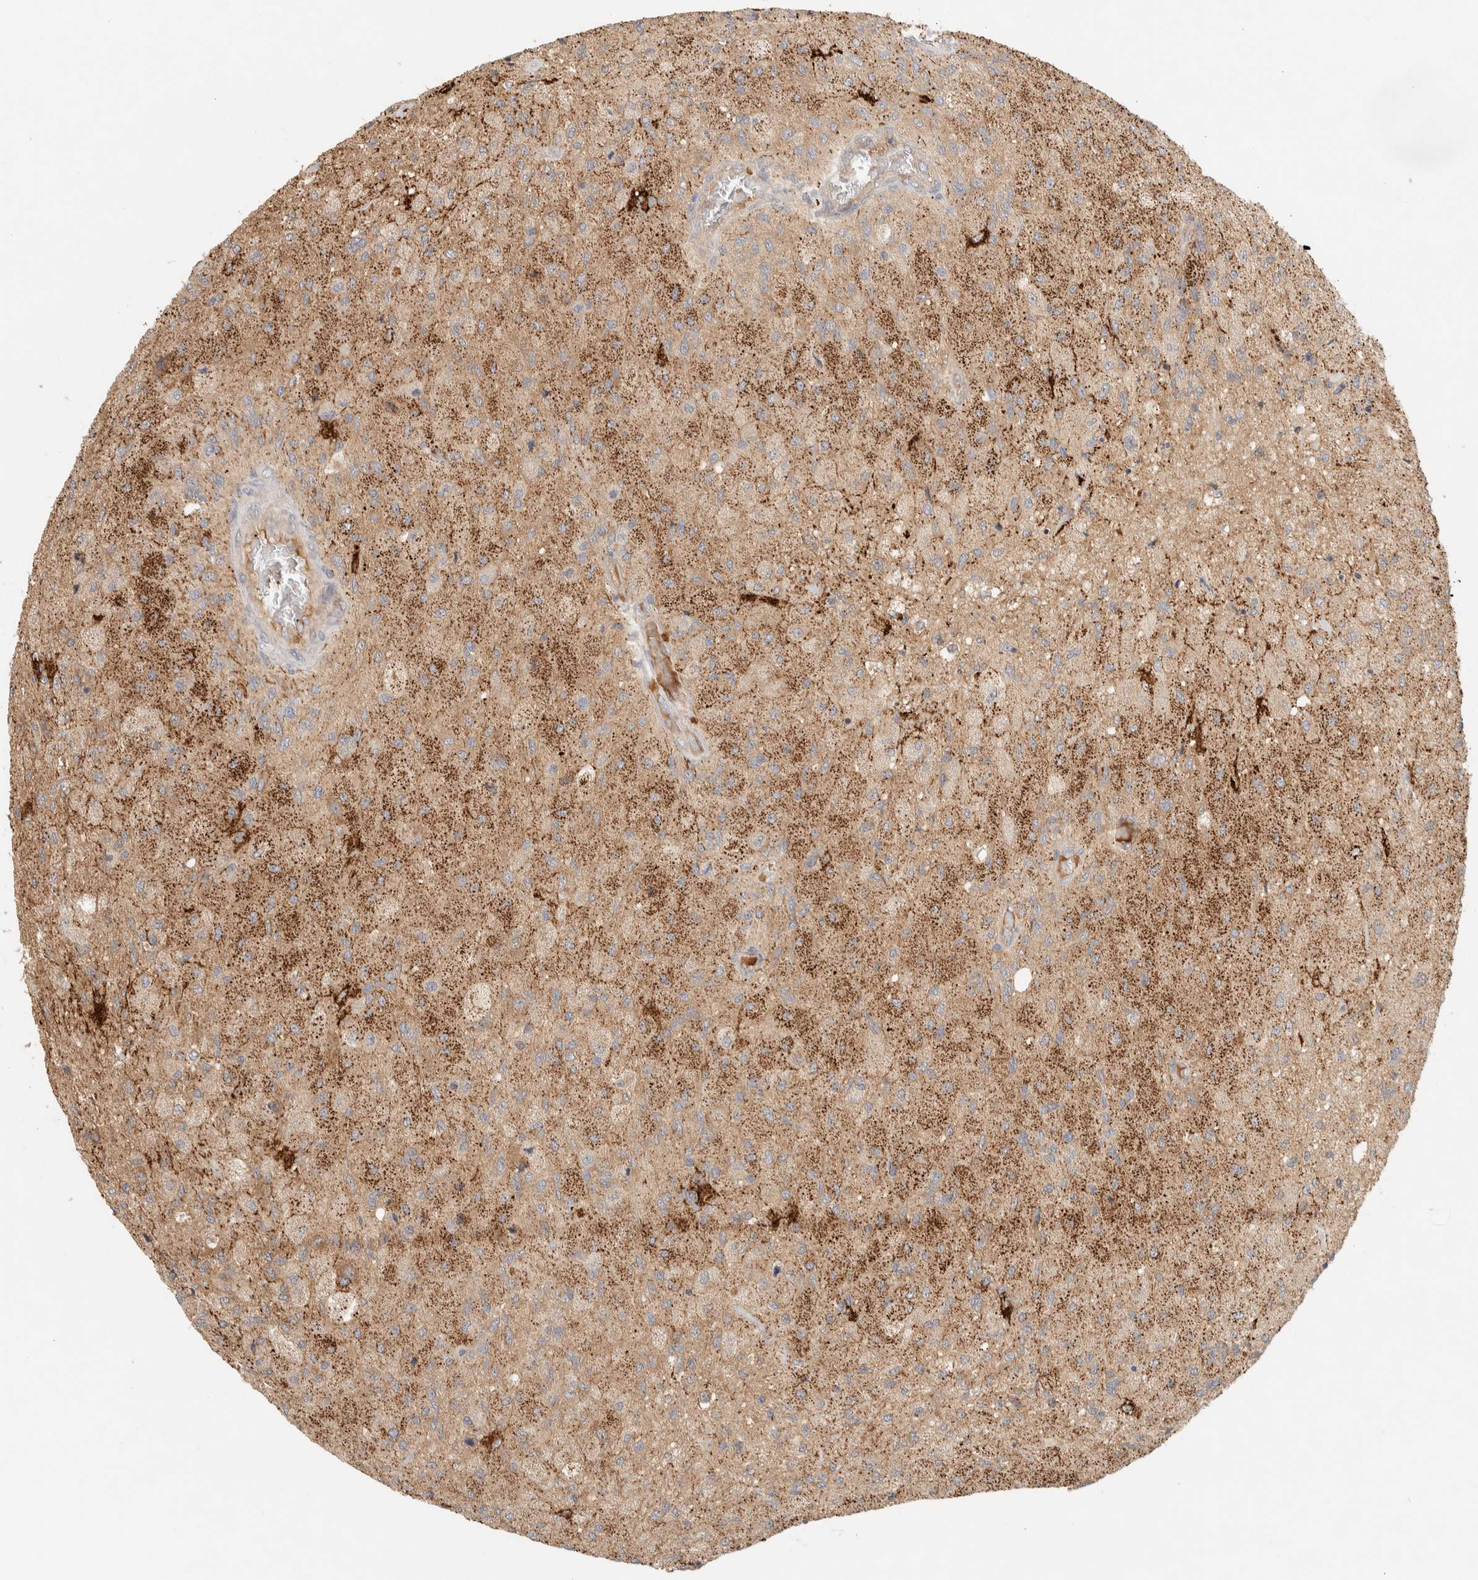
{"staining": {"intensity": "moderate", "quantity": "25%-75%", "location": "cytoplasmic/membranous"}, "tissue": "glioma", "cell_type": "Tumor cells", "image_type": "cancer", "snomed": [{"axis": "morphology", "description": "Normal tissue, NOS"}, {"axis": "morphology", "description": "Glioma, malignant, High grade"}, {"axis": "topography", "description": "Cerebral cortex"}], "caption": "The immunohistochemical stain shows moderate cytoplasmic/membranous expression in tumor cells of malignant high-grade glioma tissue.", "gene": "FAM167A", "patient": {"sex": "male", "age": 77}}